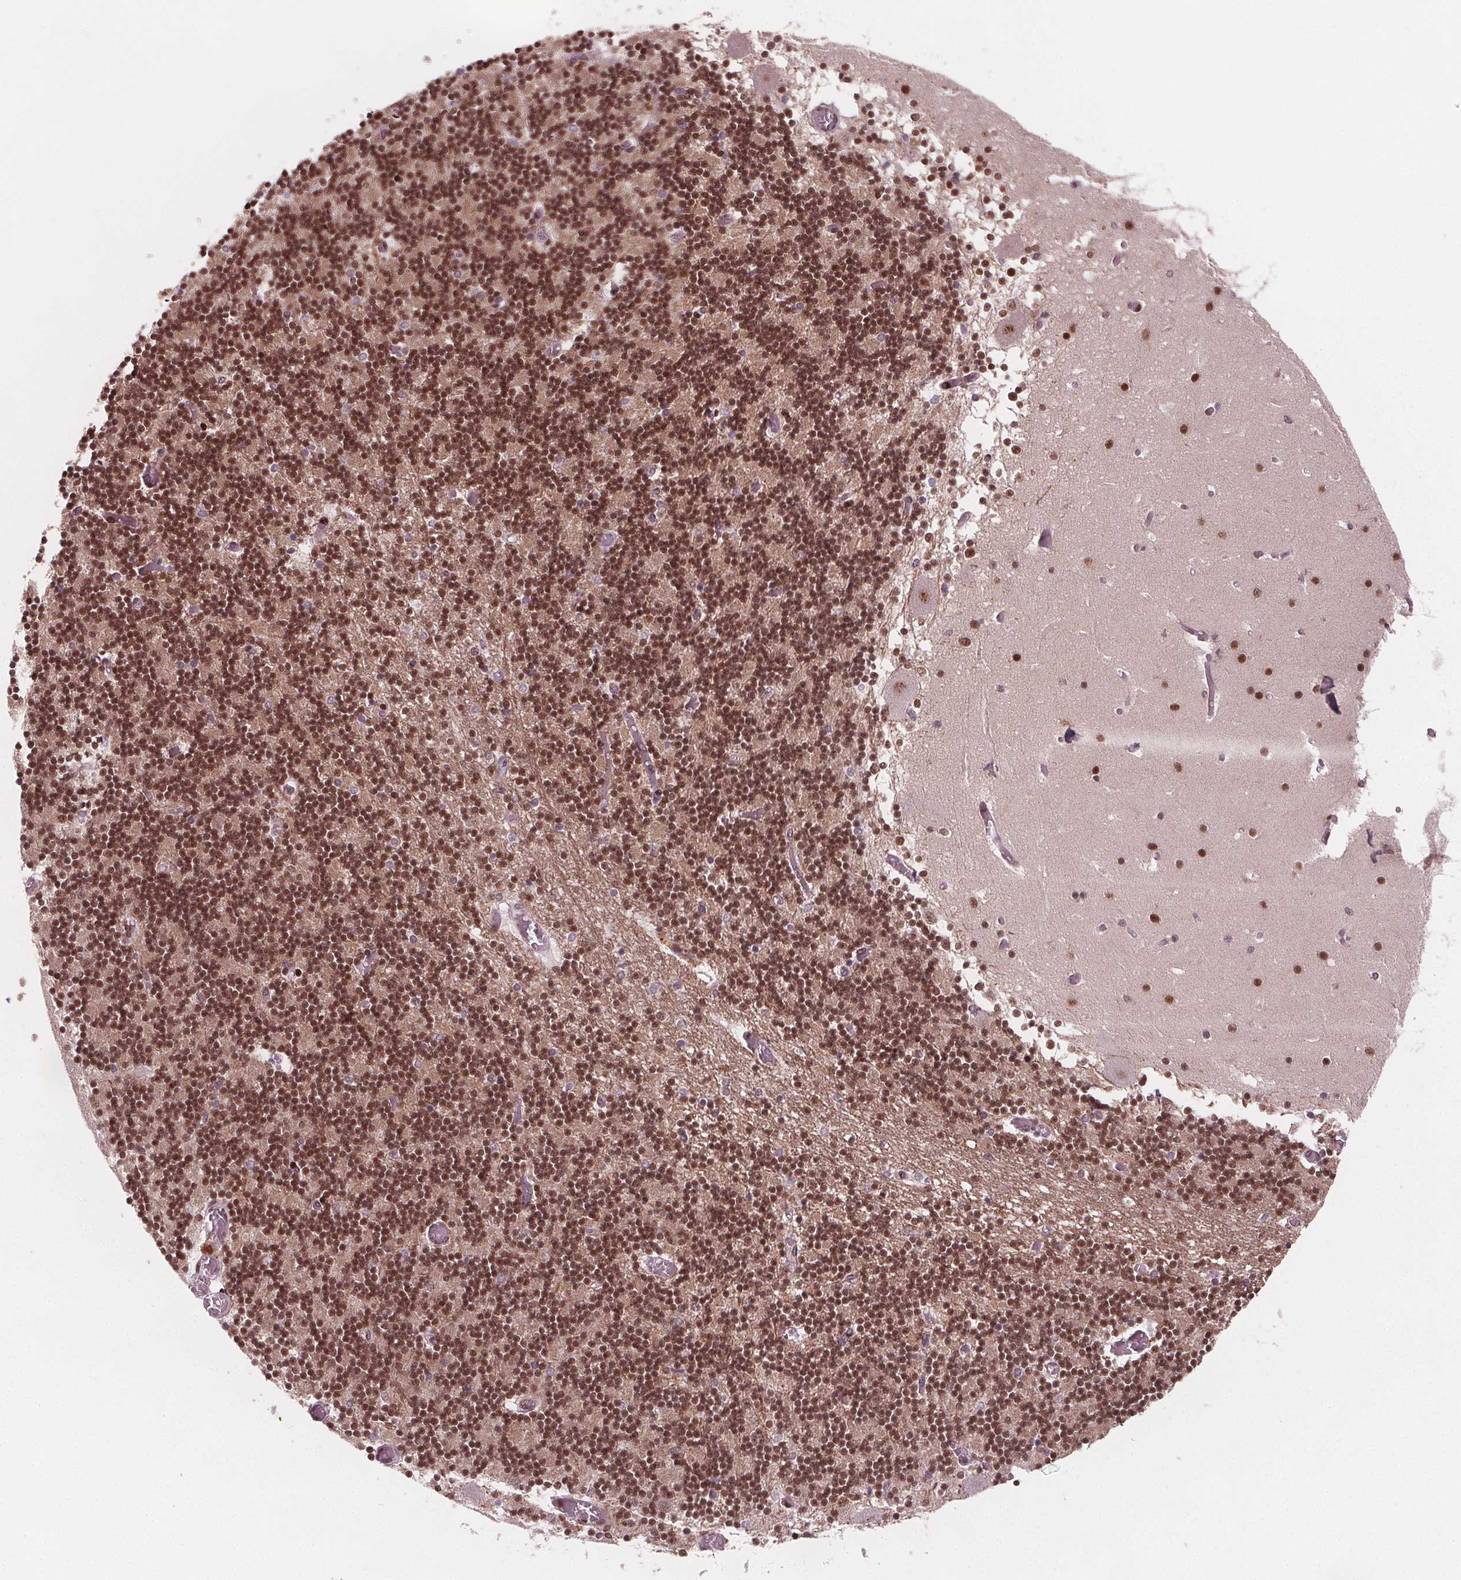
{"staining": {"intensity": "moderate", "quantity": ">75%", "location": "nuclear"}, "tissue": "cerebellum", "cell_type": "Cells in granular layer", "image_type": "normal", "snomed": [{"axis": "morphology", "description": "Normal tissue, NOS"}, {"axis": "topography", "description": "Cerebellum"}], "caption": "The histopathology image shows immunohistochemical staining of unremarkable cerebellum. There is moderate nuclear positivity is identified in about >75% of cells in granular layer. Immunohistochemistry stains the protein in brown and the nuclei are stained blue.", "gene": "SNRNP35", "patient": {"sex": "female", "age": 28}}